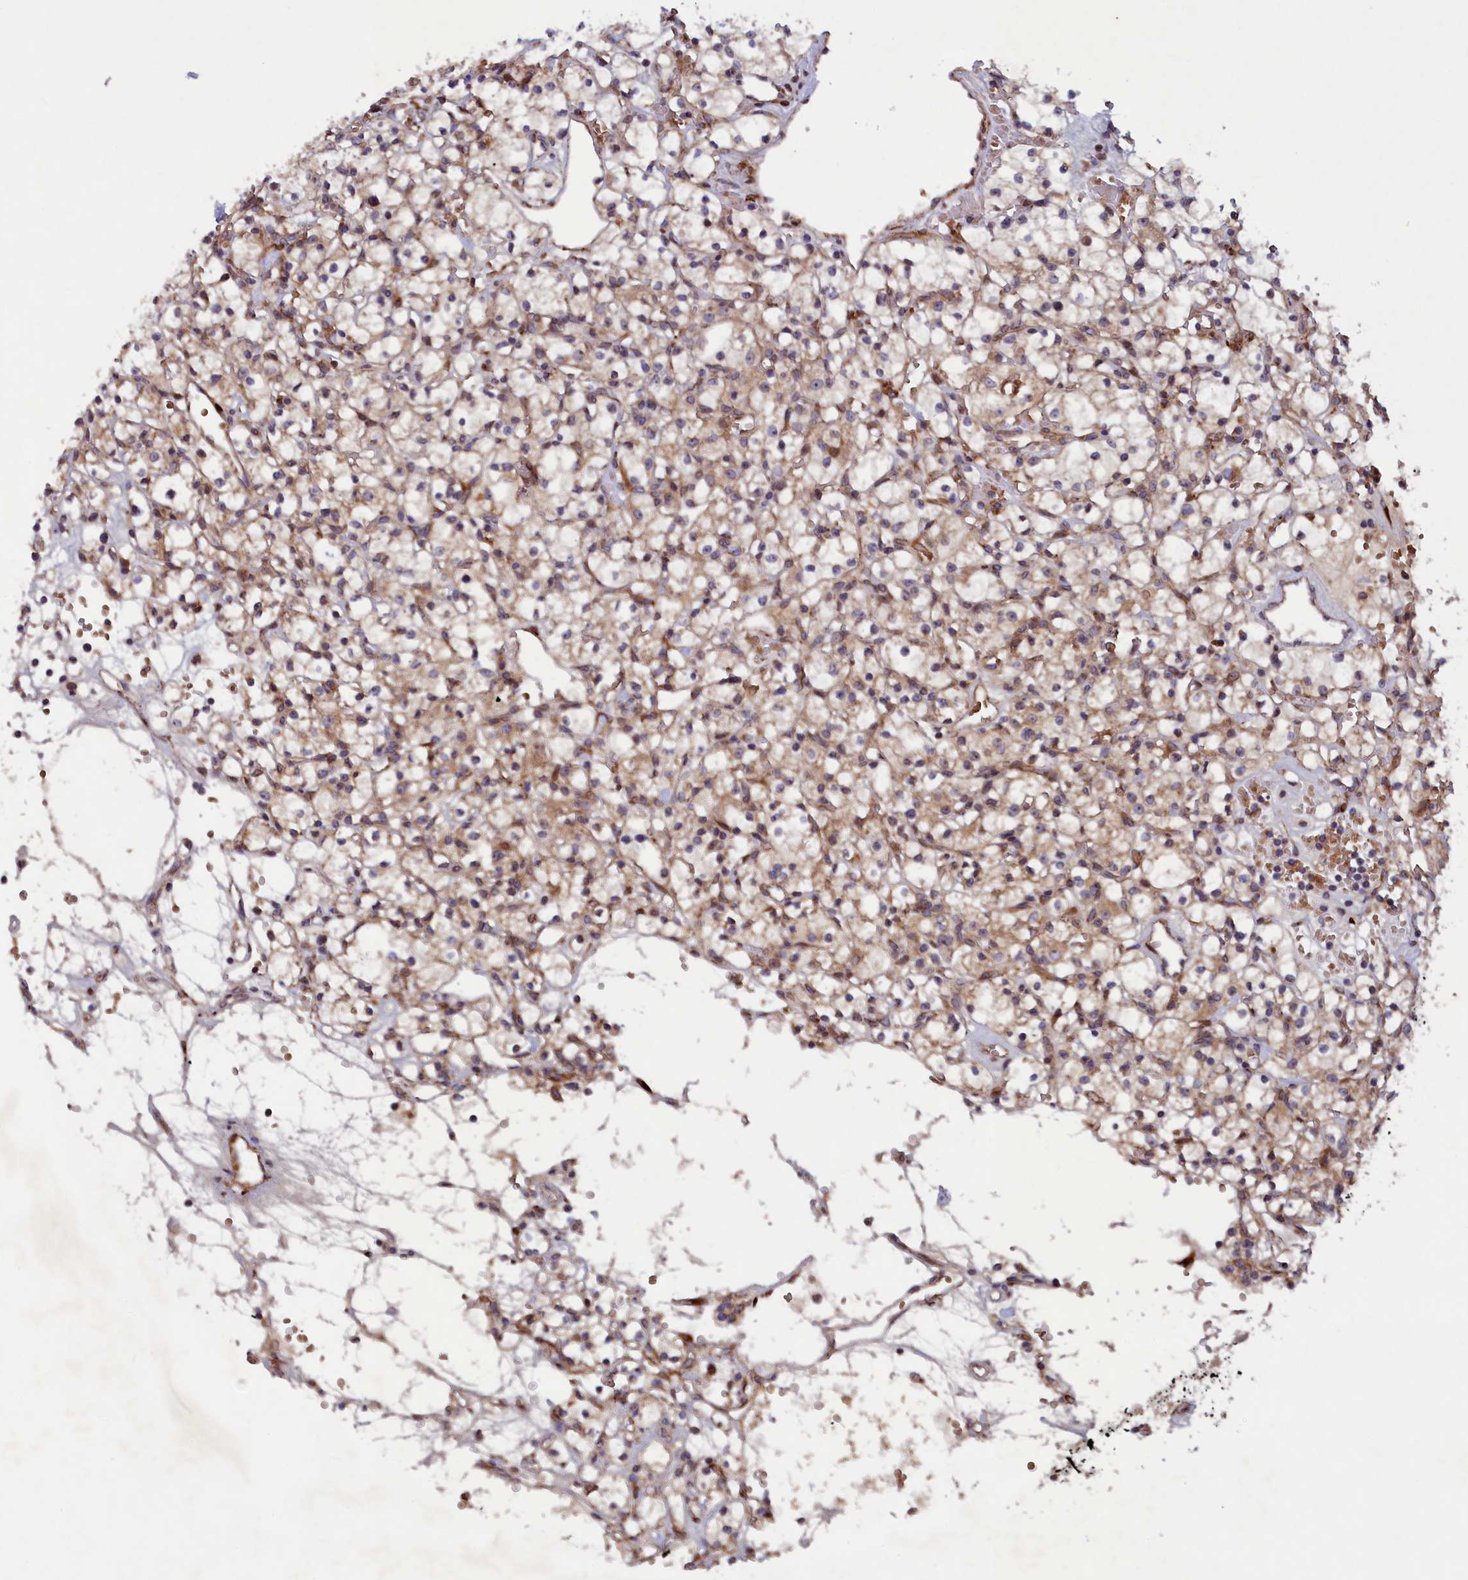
{"staining": {"intensity": "weak", "quantity": ">75%", "location": "cytoplasmic/membranous"}, "tissue": "renal cancer", "cell_type": "Tumor cells", "image_type": "cancer", "snomed": [{"axis": "morphology", "description": "Adenocarcinoma, NOS"}, {"axis": "topography", "description": "Kidney"}], "caption": "Tumor cells show low levels of weak cytoplasmic/membranous expression in approximately >75% of cells in renal cancer (adenocarcinoma).", "gene": "ARRDC4", "patient": {"sex": "female", "age": 59}}